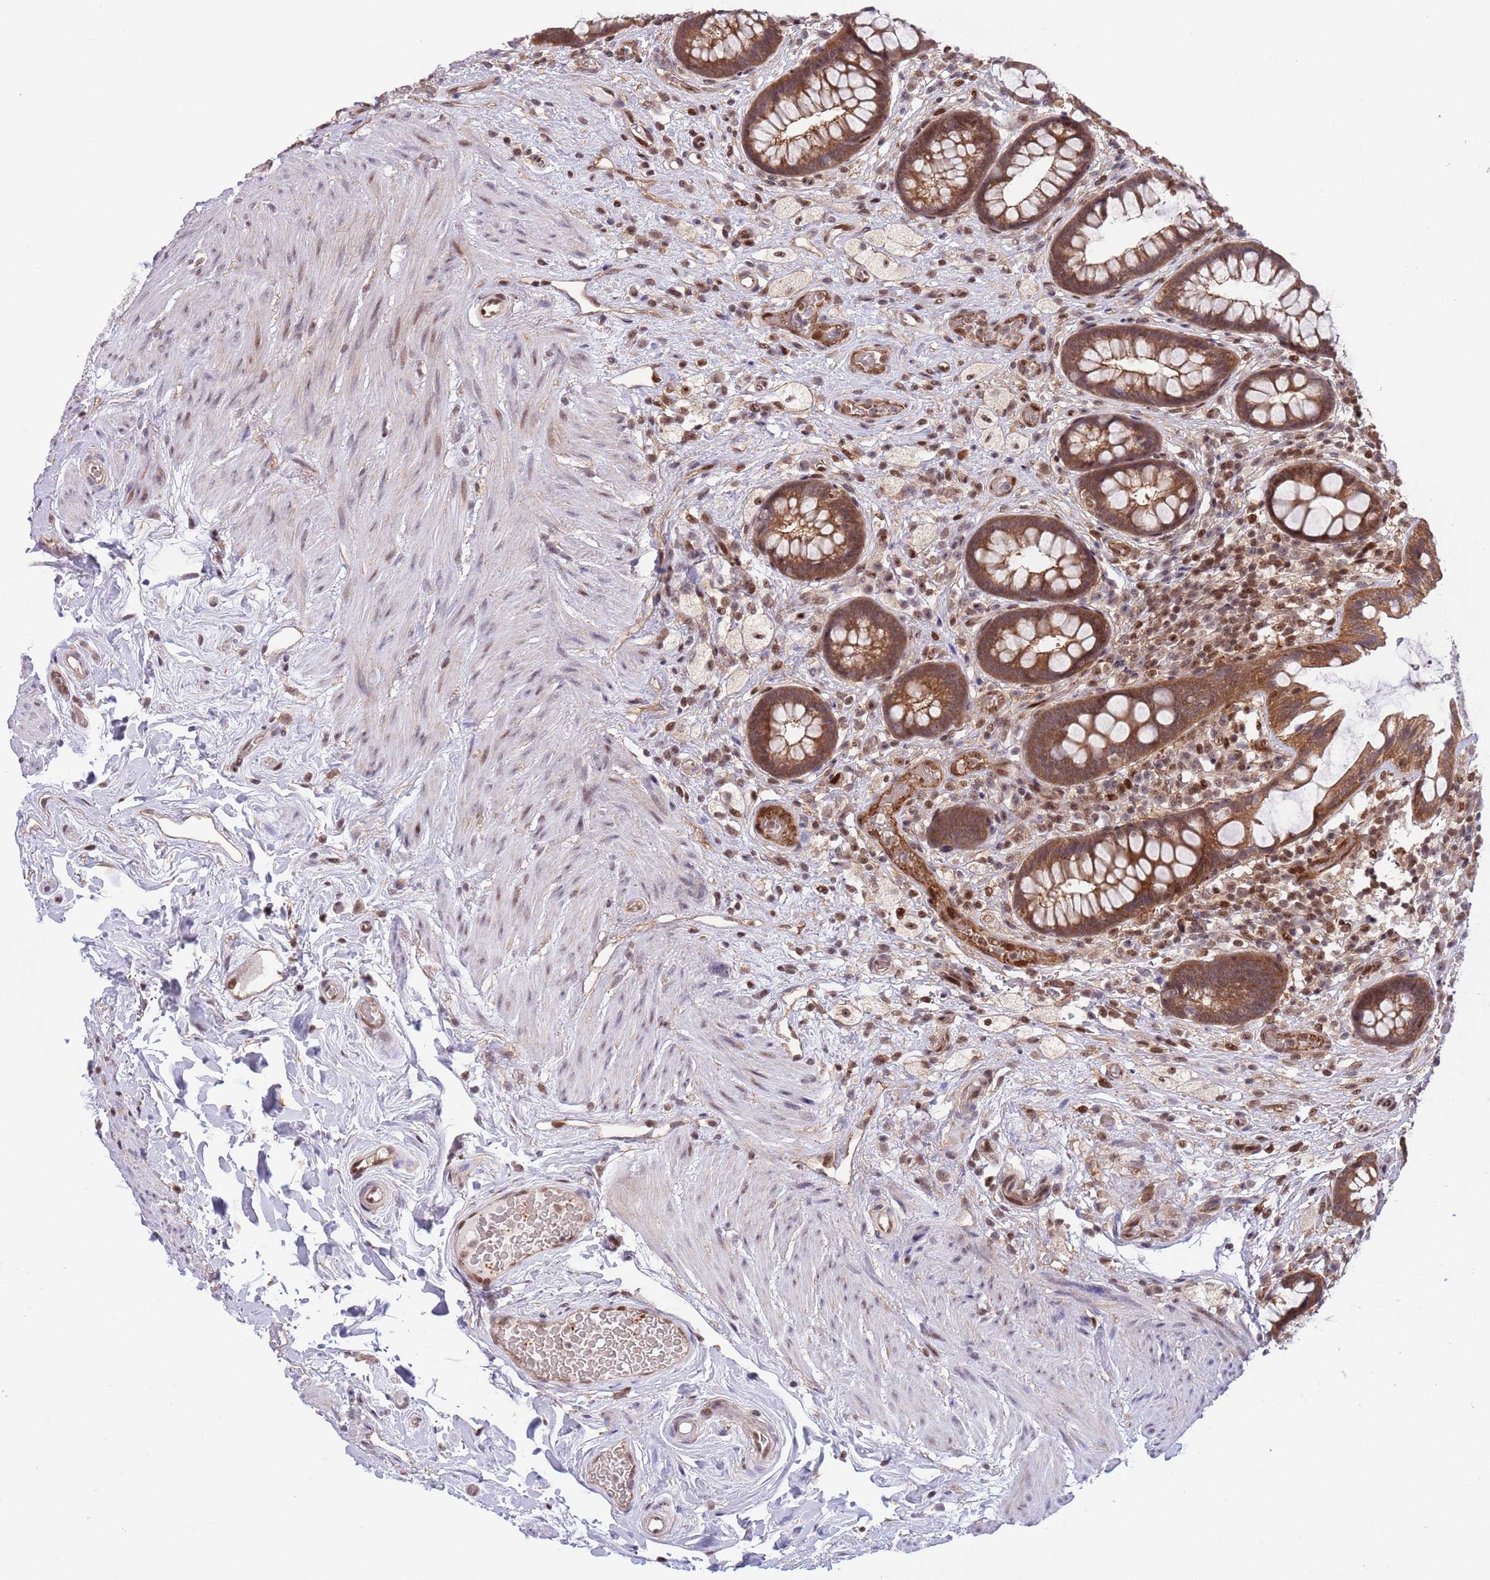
{"staining": {"intensity": "moderate", "quantity": ">75%", "location": "cytoplasmic/membranous"}, "tissue": "rectum", "cell_type": "Glandular cells", "image_type": "normal", "snomed": [{"axis": "morphology", "description": "Normal tissue, NOS"}, {"axis": "topography", "description": "Rectum"}, {"axis": "topography", "description": "Peripheral nerve tissue"}], "caption": "Immunohistochemistry (IHC) micrograph of benign rectum: human rectum stained using IHC shows medium levels of moderate protein expression localized specifically in the cytoplasmic/membranous of glandular cells, appearing as a cytoplasmic/membranous brown color.", "gene": "TBX10", "patient": {"sex": "female", "age": 69}}